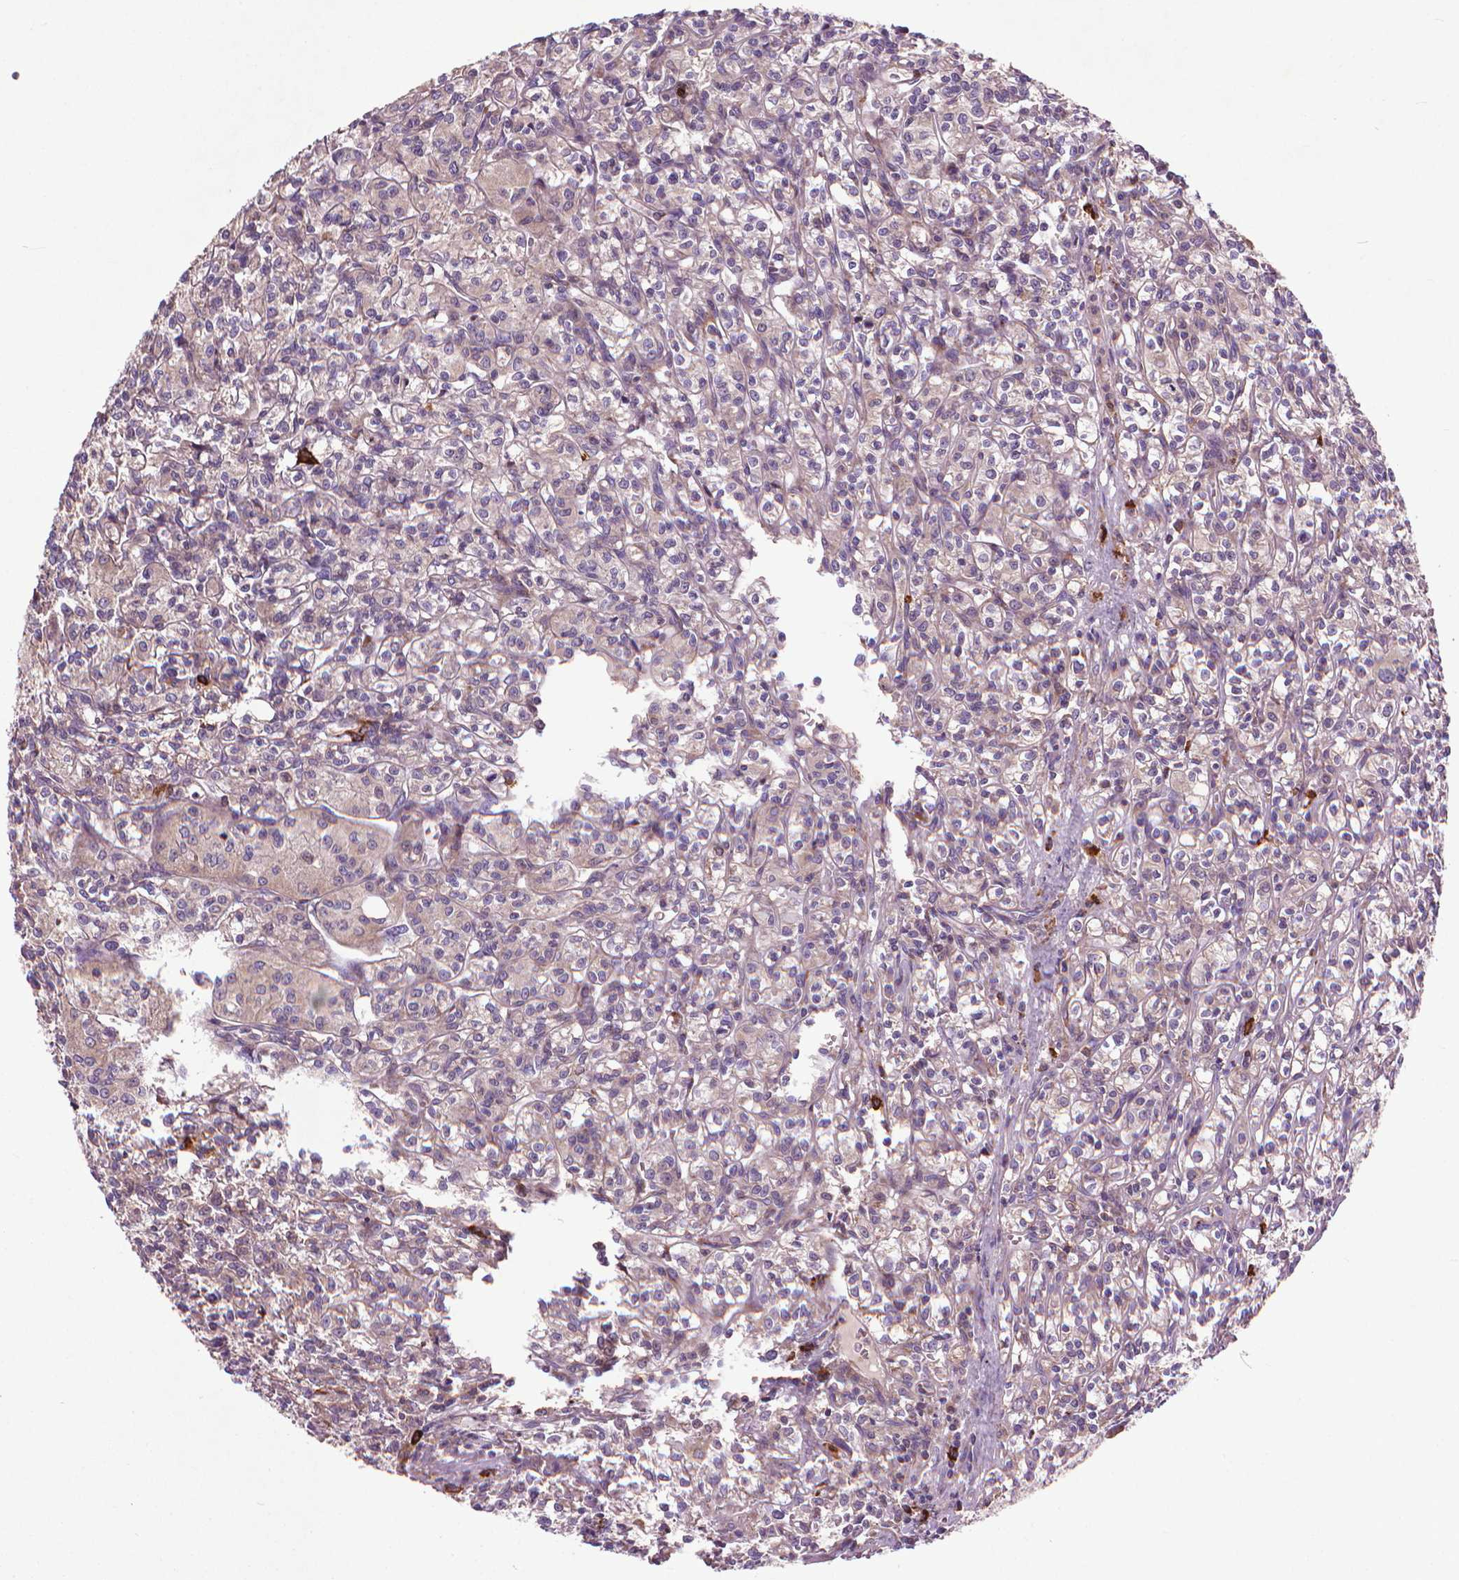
{"staining": {"intensity": "negative", "quantity": "none", "location": "none"}, "tissue": "renal cancer", "cell_type": "Tumor cells", "image_type": "cancer", "snomed": [{"axis": "morphology", "description": "Adenocarcinoma, NOS"}, {"axis": "topography", "description": "Kidney"}], "caption": "Immunohistochemistry photomicrograph of neoplastic tissue: renal cancer (adenocarcinoma) stained with DAB exhibits no significant protein expression in tumor cells.", "gene": "MYH14", "patient": {"sex": "male", "age": 36}}